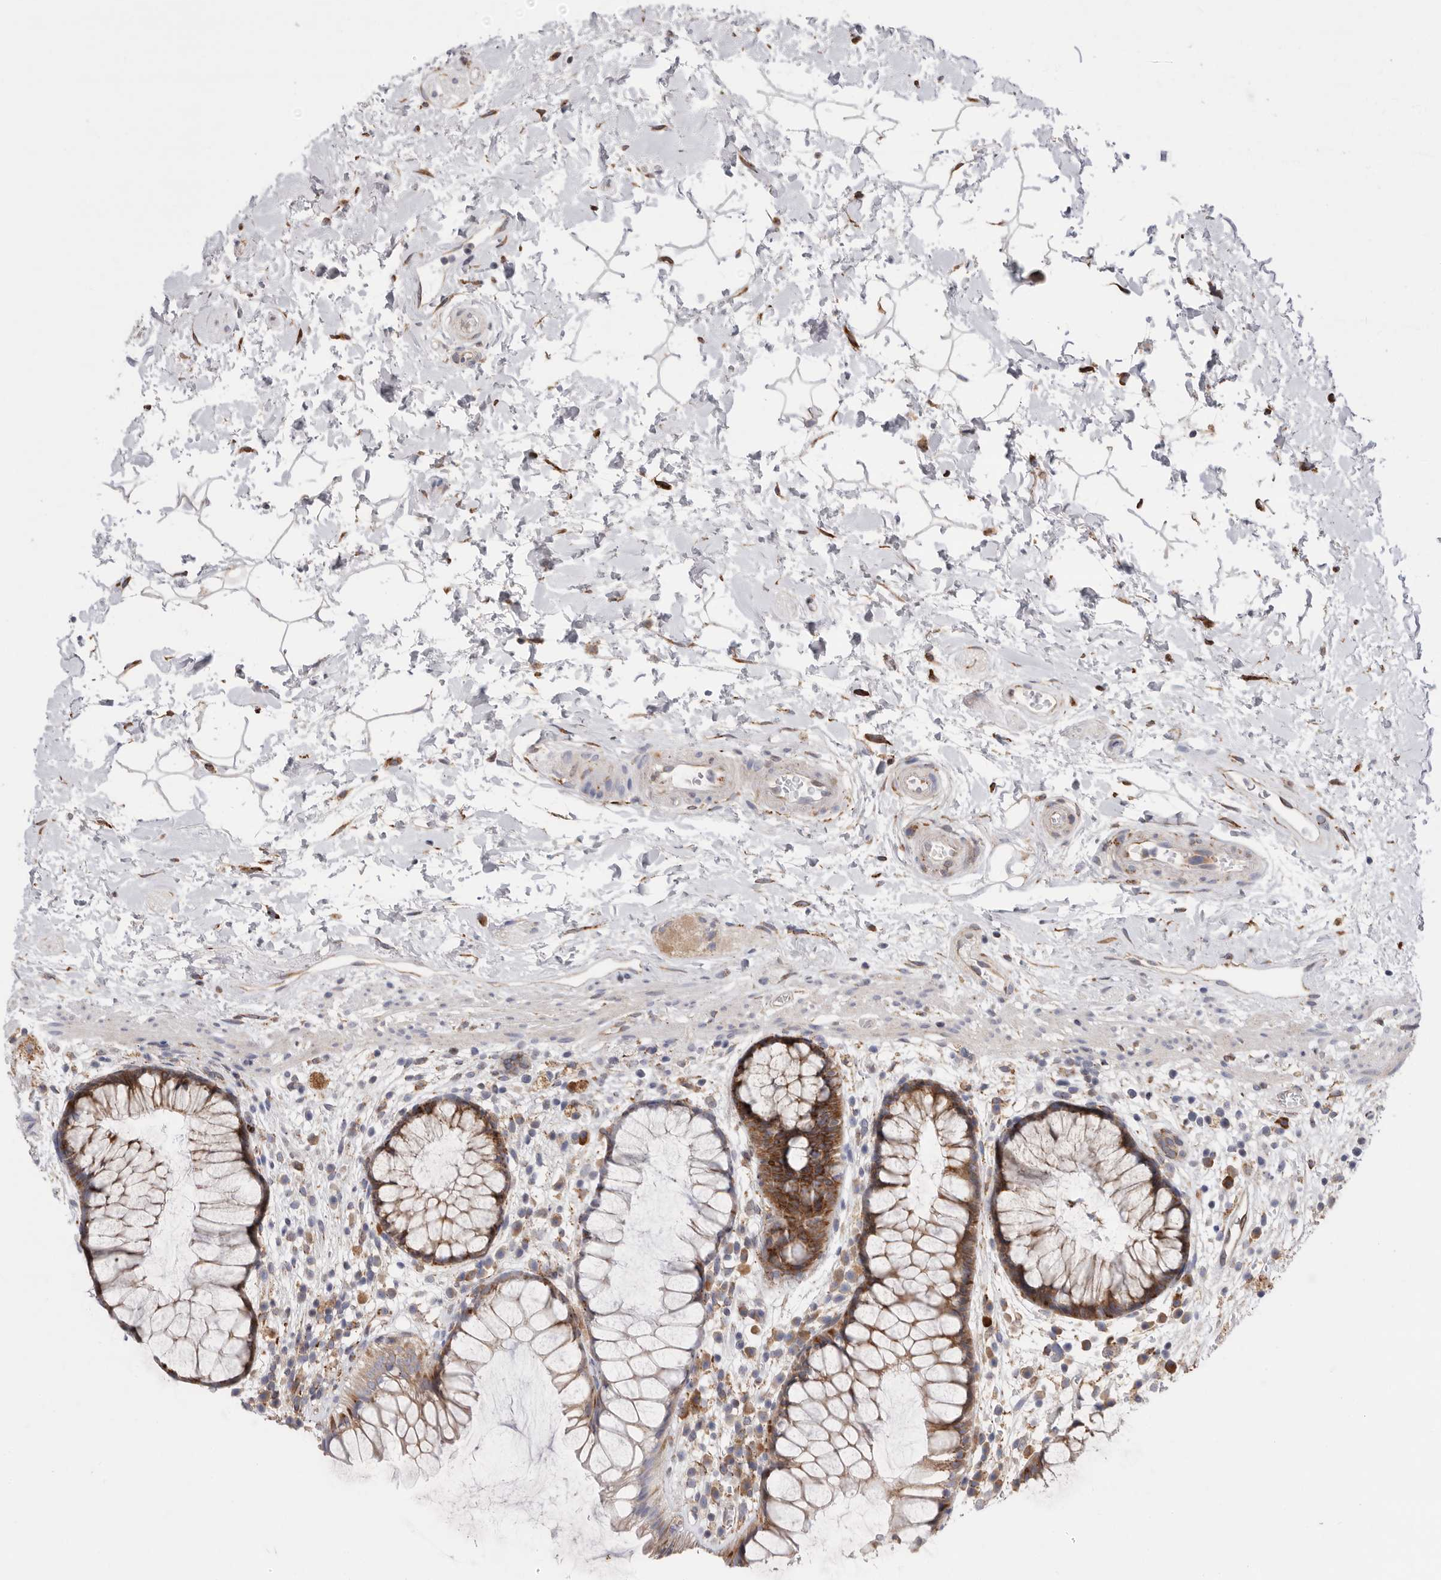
{"staining": {"intensity": "moderate", "quantity": ">75%", "location": "cytoplasmic/membranous"}, "tissue": "rectum", "cell_type": "Glandular cells", "image_type": "normal", "snomed": [{"axis": "morphology", "description": "Normal tissue, NOS"}, {"axis": "topography", "description": "Rectum"}], "caption": "Brown immunohistochemical staining in benign human rectum exhibits moderate cytoplasmic/membranous expression in about >75% of glandular cells.", "gene": "GANAB", "patient": {"sex": "male", "age": 51}}